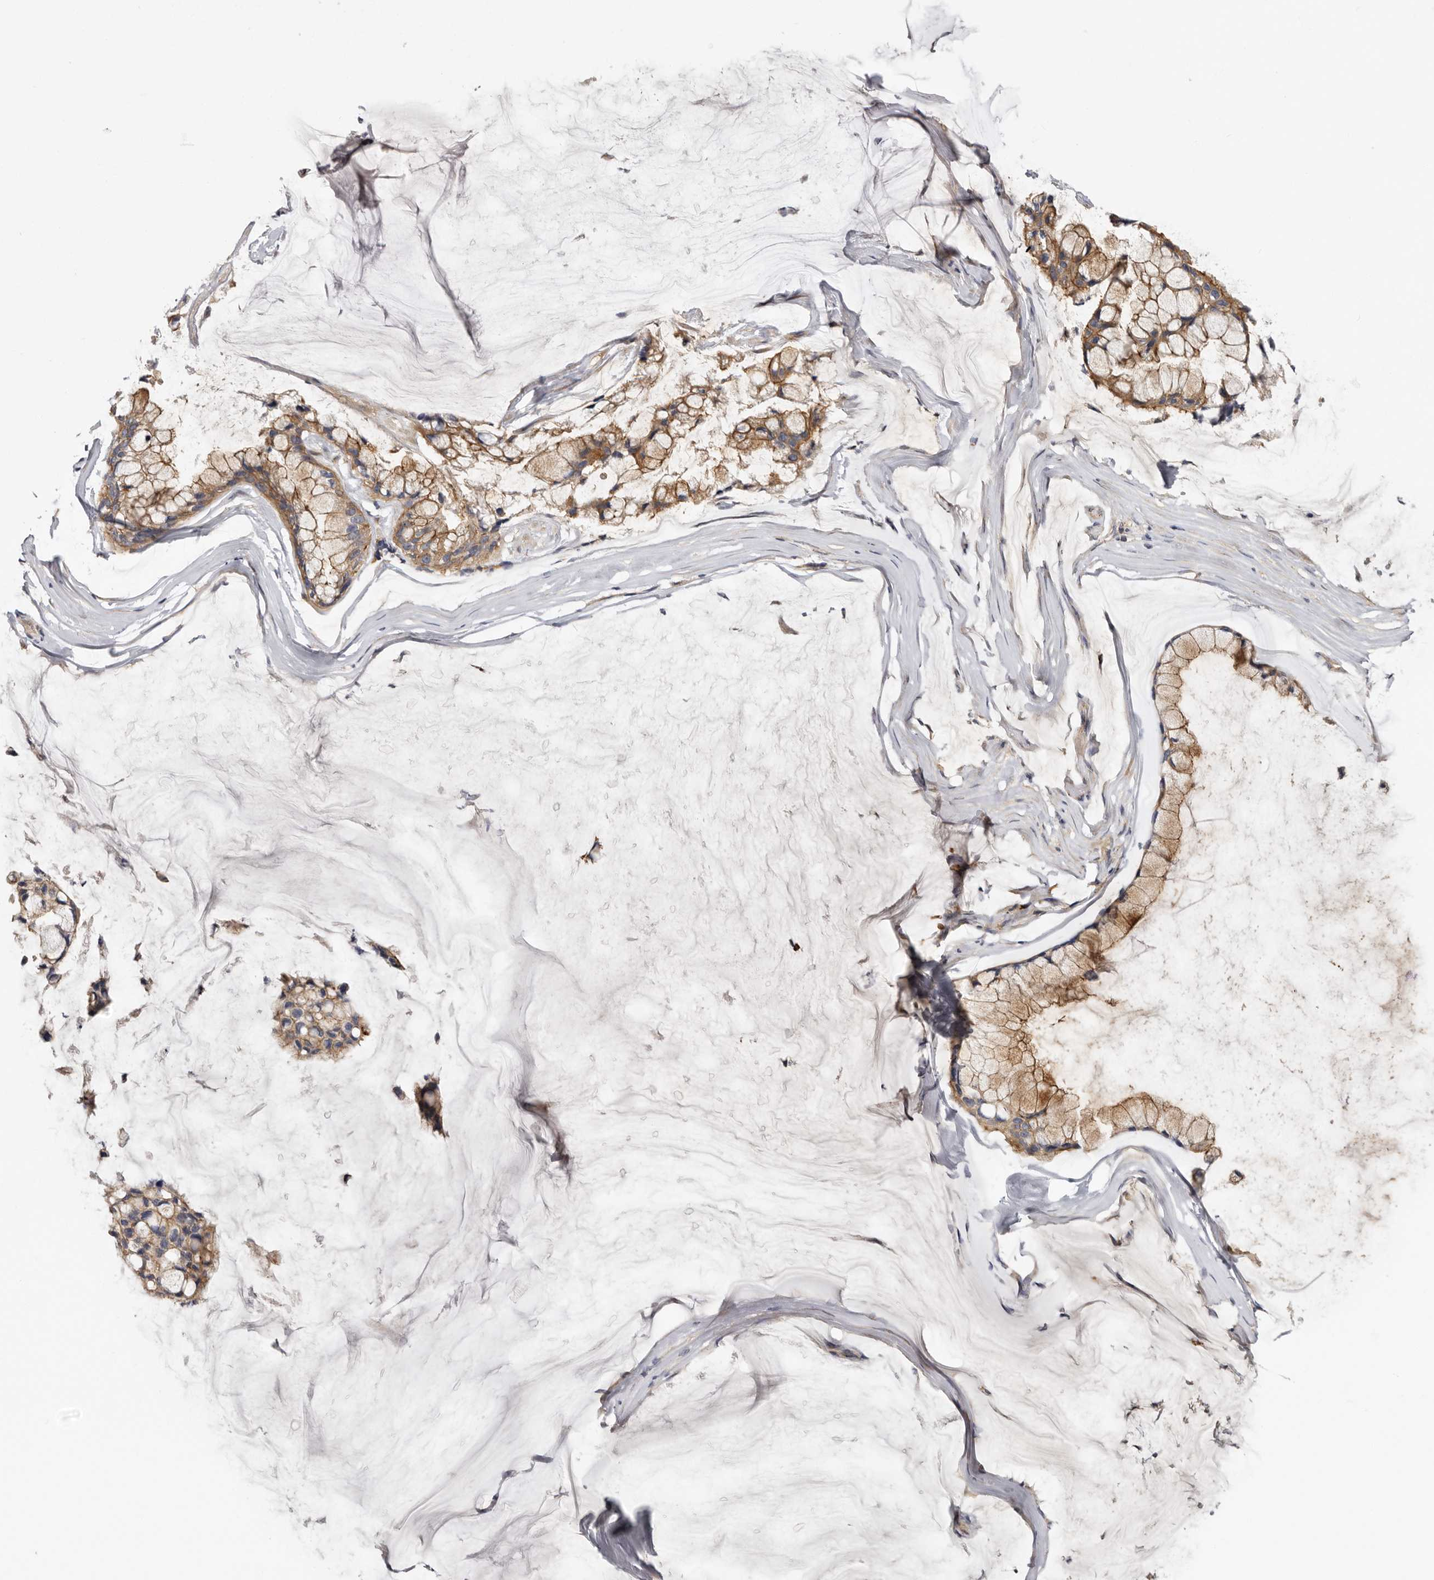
{"staining": {"intensity": "moderate", "quantity": ">75%", "location": "cytoplasmic/membranous"}, "tissue": "ovarian cancer", "cell_type": "Tumor cells", "image_type": "cancer", "snomed": [{"axis": "morphology", "description": "Cystadenocarcinoma, mucinous, NOS"}, {"axis": "topography", "description": "Ovary"}], "caption": "Tumor cells display medium levels of moderate cytoplasmic/membranous staining in approximately >75% of cells in human ovarian cancer (mucinous cystadenocarcinoma).", "gene": "INKA2", "patient": {"sex": "female", "age": 39}}